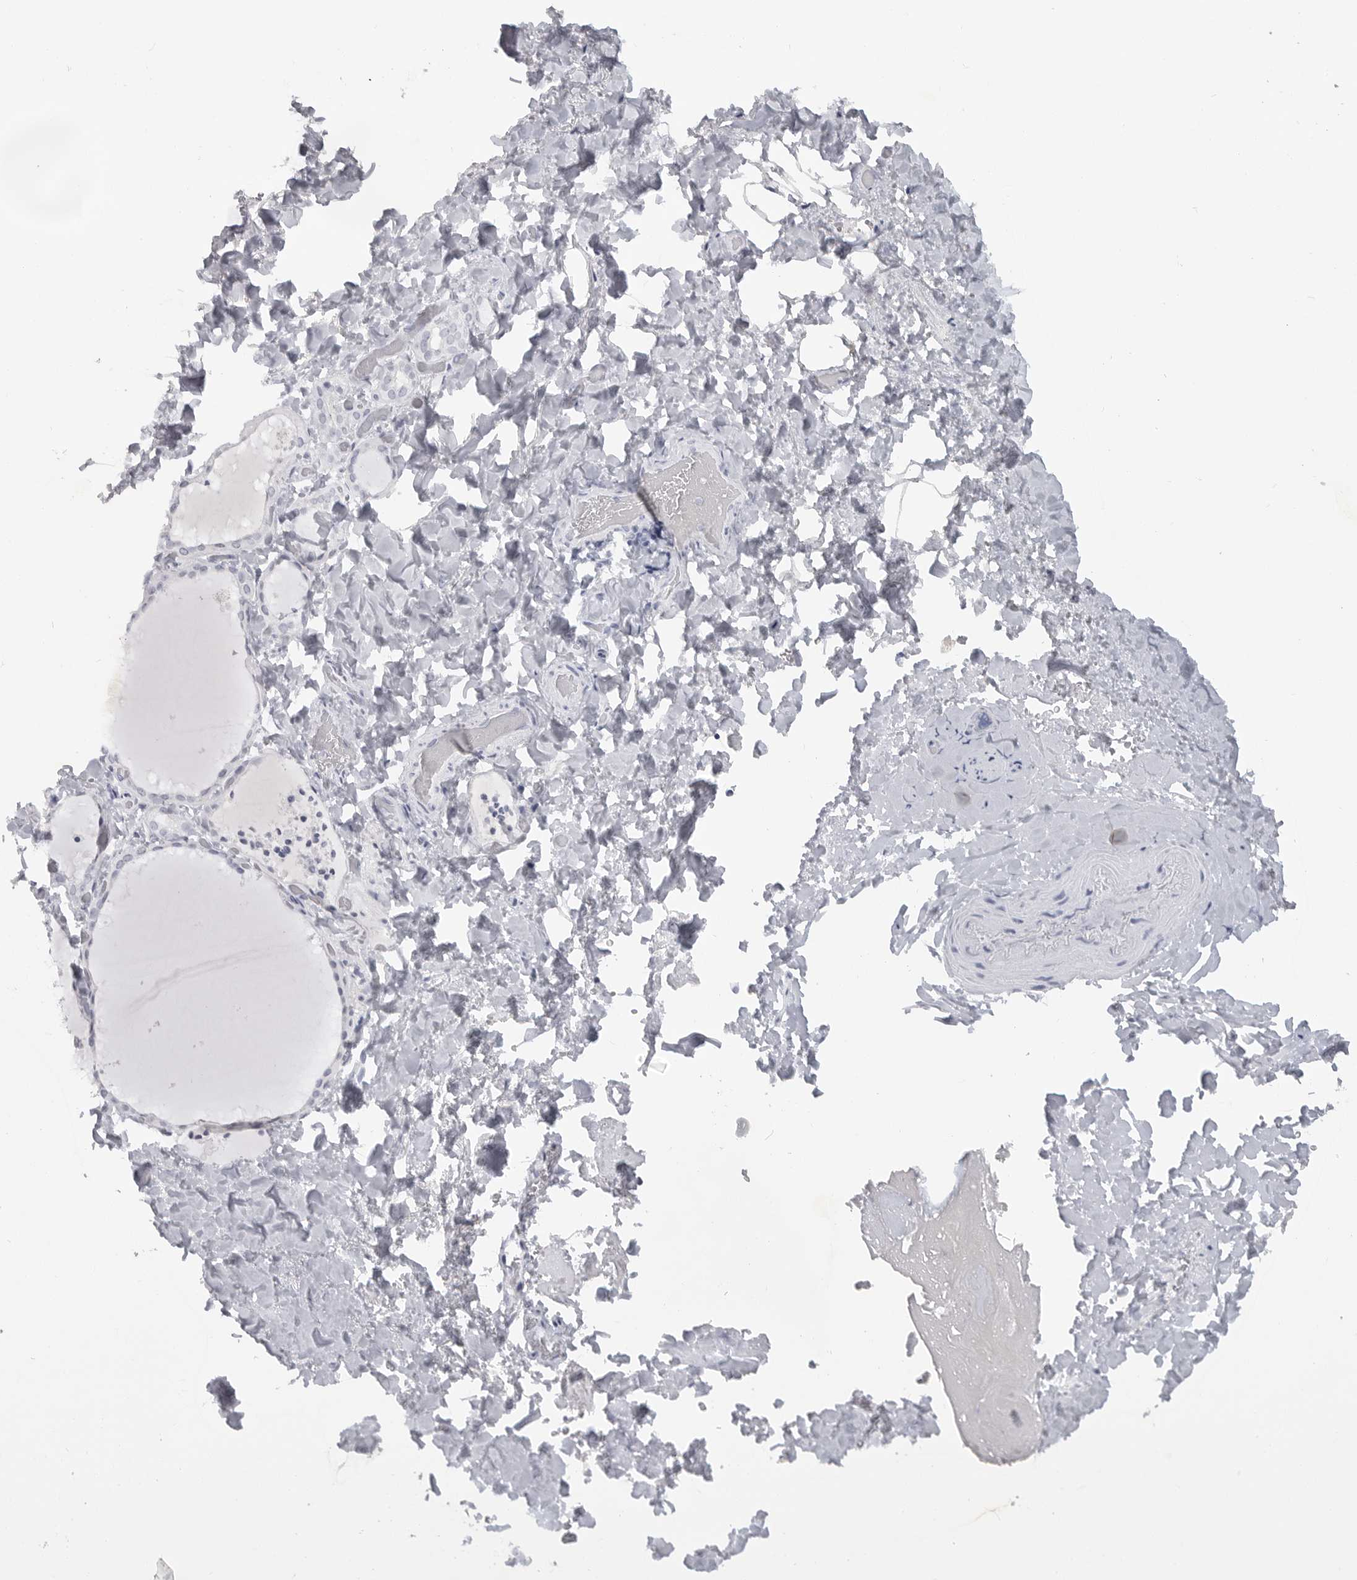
{"staining": {"intensity": "negative", "quantity": "none", "location": "none"}, "tissue": "thyroid gland", "cell_type": "Glandular cells", "image_type": "normal", "snomed": [{"axis": "morphology", "description": "Normal tissue, NOS"}, {"axis": "topography", "description": "Thyroid gland"}], "caption": "High magnification brightfield microscopy of normal thyroid gland stained with DAB (brown) and counterstained with hematoxylin (blue): glandular cells show no significant positivity. (DAB immunohistochemistry visualized using brightfield microscopy, high magnification).", "gene": "LY6D", "patient": {"sex": "female", "age": 22}}